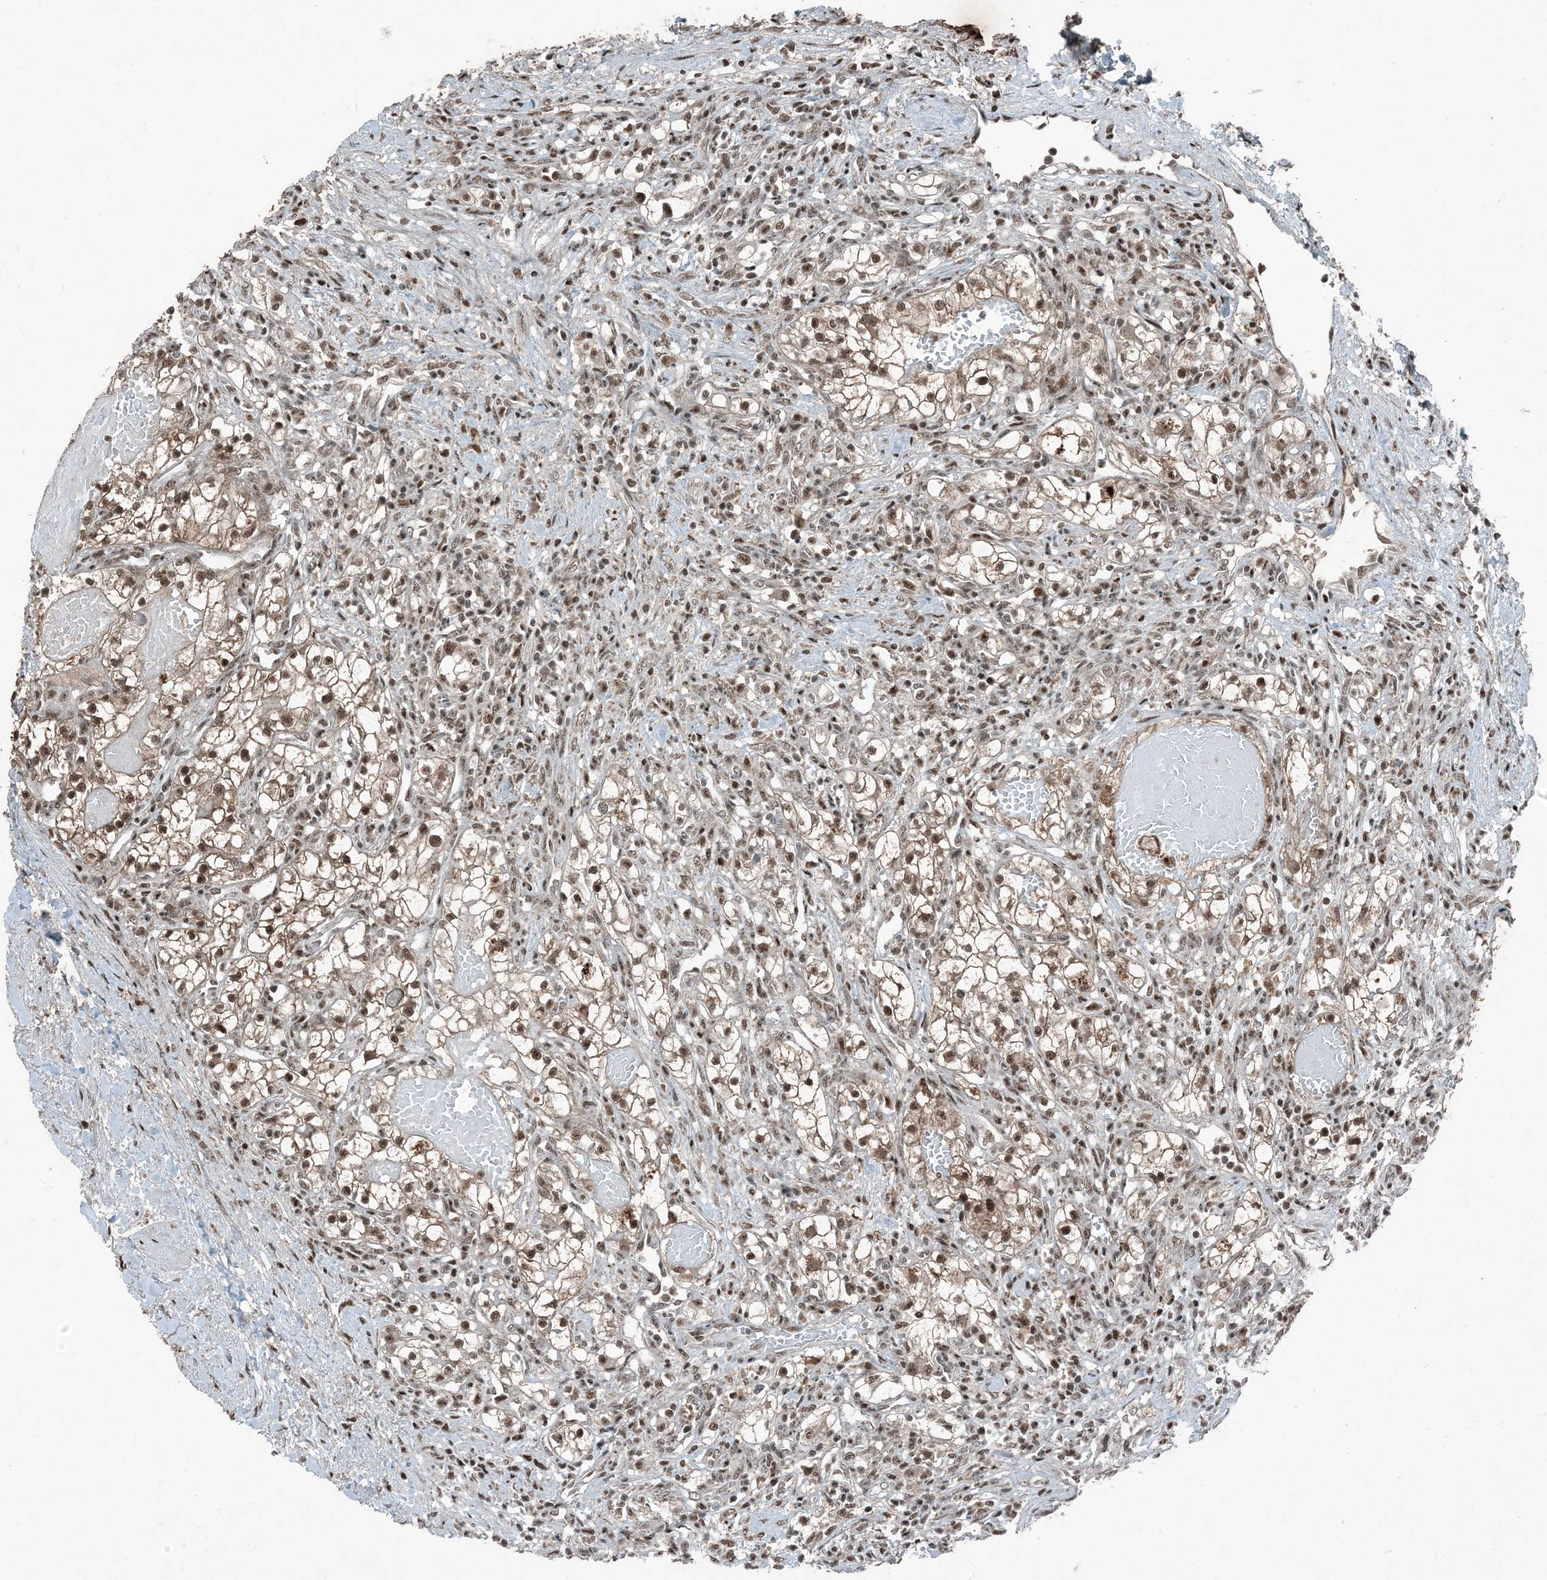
{"staining": {"intensity": "moderate", "quantity": ">75%", "location": "cytoplasmic/membranous,nuclear"}, "tissue": "renal cancer", "cell_type": "Tumor cells", "image_type": "cancer", "snomed": [{"axis": "morphology", "description": "Normal tissue, NOS"}, {"axis": "morphology", "description": "Adenocarcinoma, NOS"}, {"axis": "topography", "description": "Kidney"}], "caption": "A medium amount of moderate cytoplasmic/membranous and nuclear staining is appreciated in about >75% of tumor cells in renal adenocarcinoma tissue.", "gene": "TADA2B", "patient": {"sex": "male", "age": 68}}